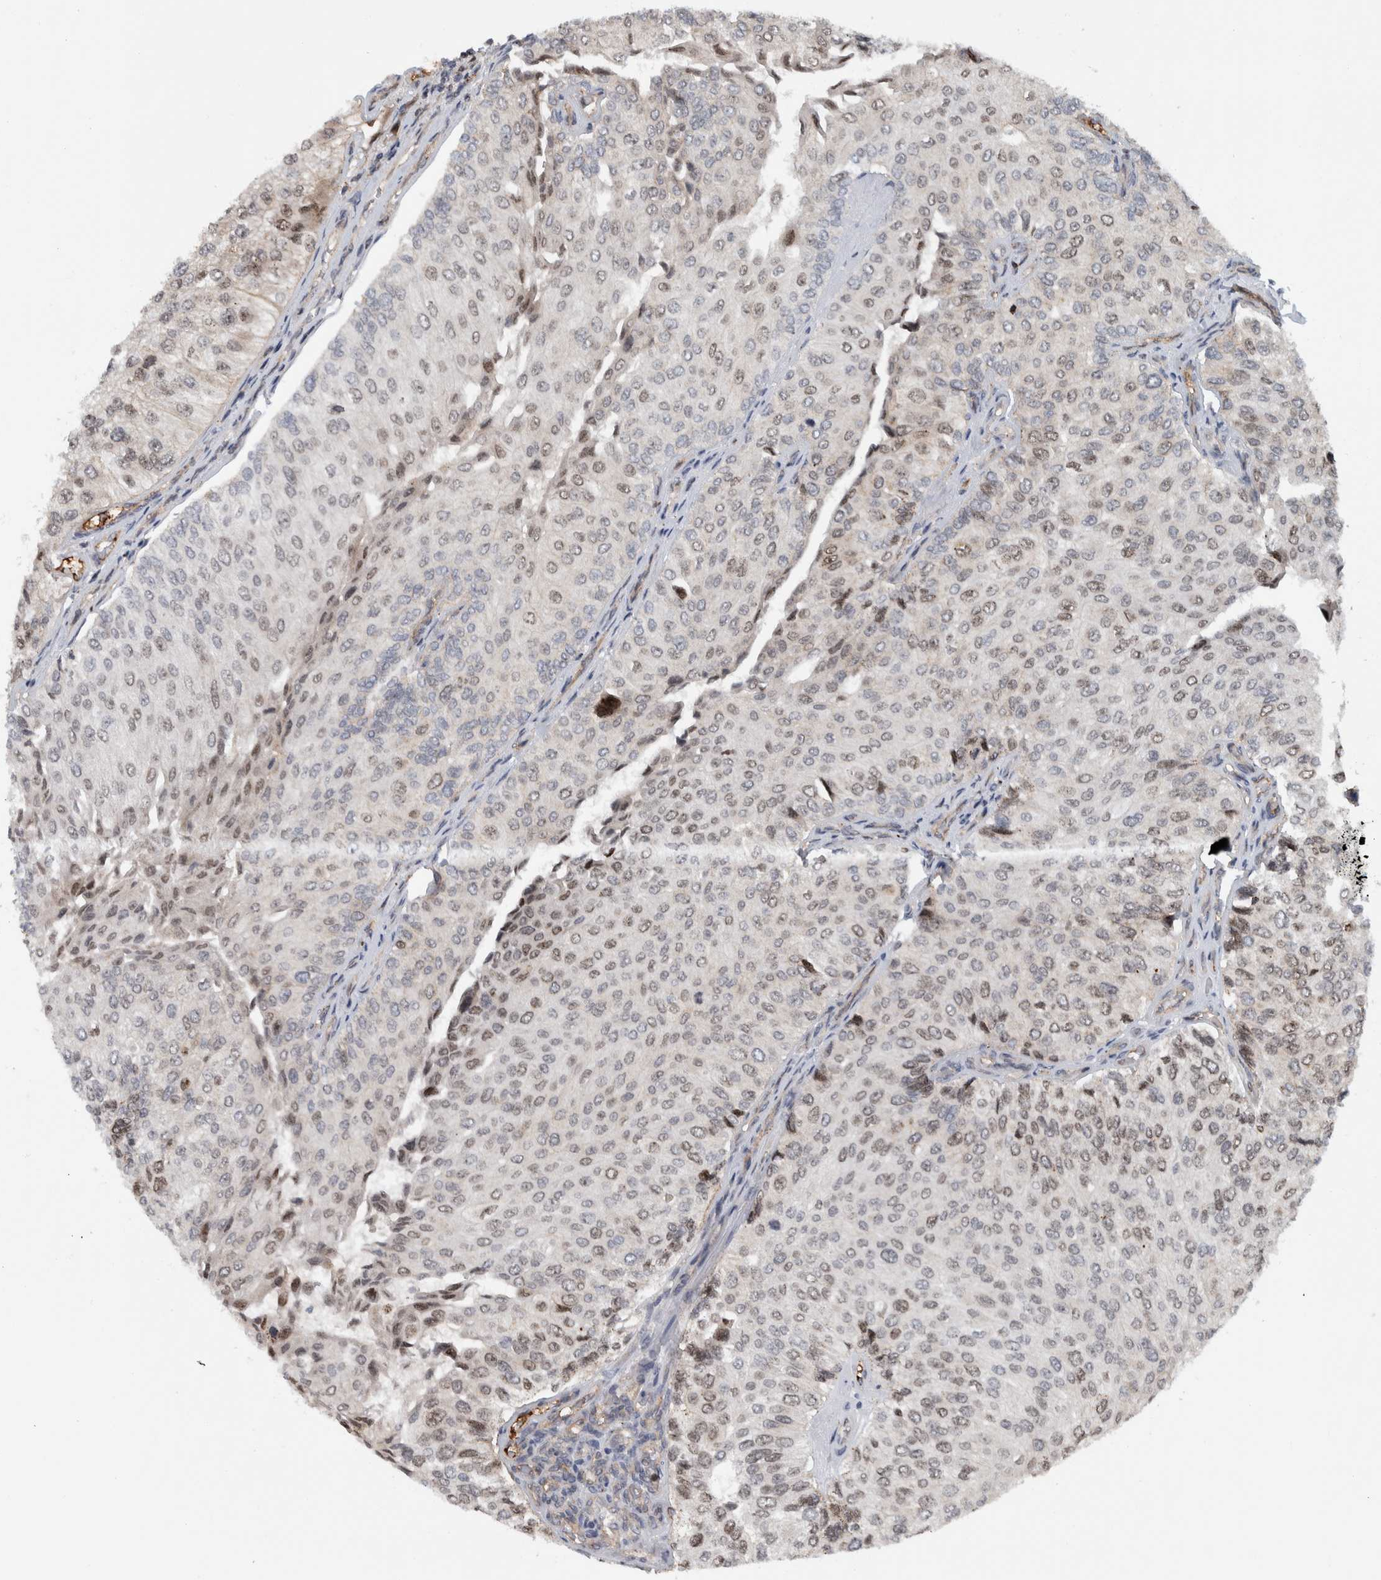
{"staining": {"intensity": "weak", "quantity": "25%-75%", "location": "cytoplasmic/membranous,nuclear"}, "tissue": "urothelial cancer", "cell_type": "Tumor cells", "image_type": "cancer", "snomed": [{"axis": "morphology", "description": "Urothelial carcinoma, High grade"}, {"axis": "topography", "description": "Kidney"}, {"axis": "topography", "description": "Urinary bladder"}], "caption": "Immunohistochemistry (IHC) of human high-grade urothelial carcinoma demonstrates low levels of weak cytoplasmic/membranous and nuclear expression in about 25%-75% of tumor cells.", "gene": "MSL1", "patient": {"sex": "male", "age": 77}}